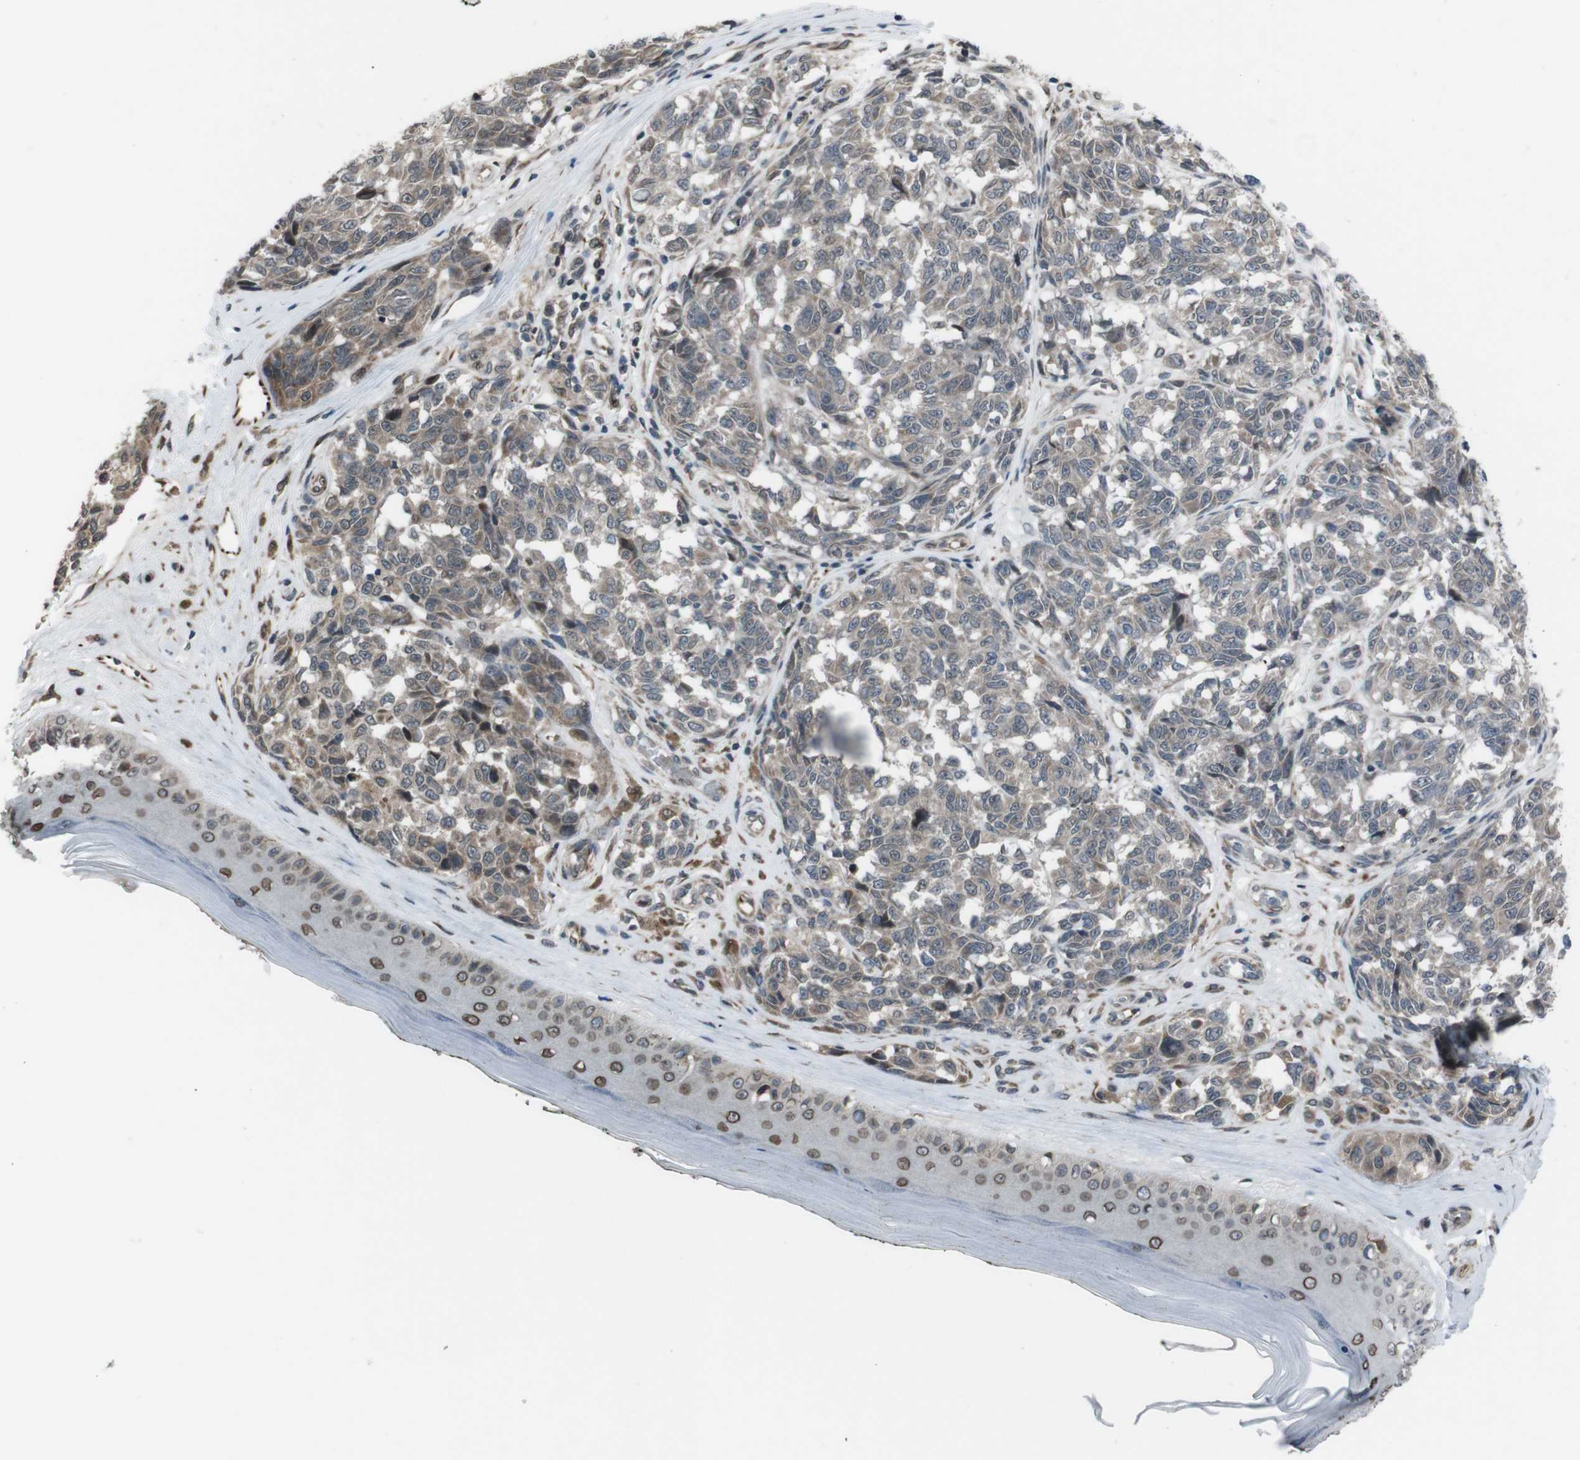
{"staining": {"intensity": "weak", "quantity": ">75%", "location": "cytoplasmic/membranous"}, "tissue": "melanoma", "cell_type": "Tumor cells", "image_type": "cancer", "snomed": [{"axis": "morphology", "description": "Malignant melanoma, NOS"}, {"axis": "topography", "description": "Skin"}], "caption": "Immunohistochemistry (IHC) micrograph of neoplastic tissue: melanoma stained using immunohistochemistry (IHC) exhibits low levels of weak protein expression localized specifically in the cytoplasmic/membranous of tumor cells, appearing as a cytoplasmic/membranous brown color.", "gene": "SS18L1", "patient": {"sex": "female", "age": 64}}